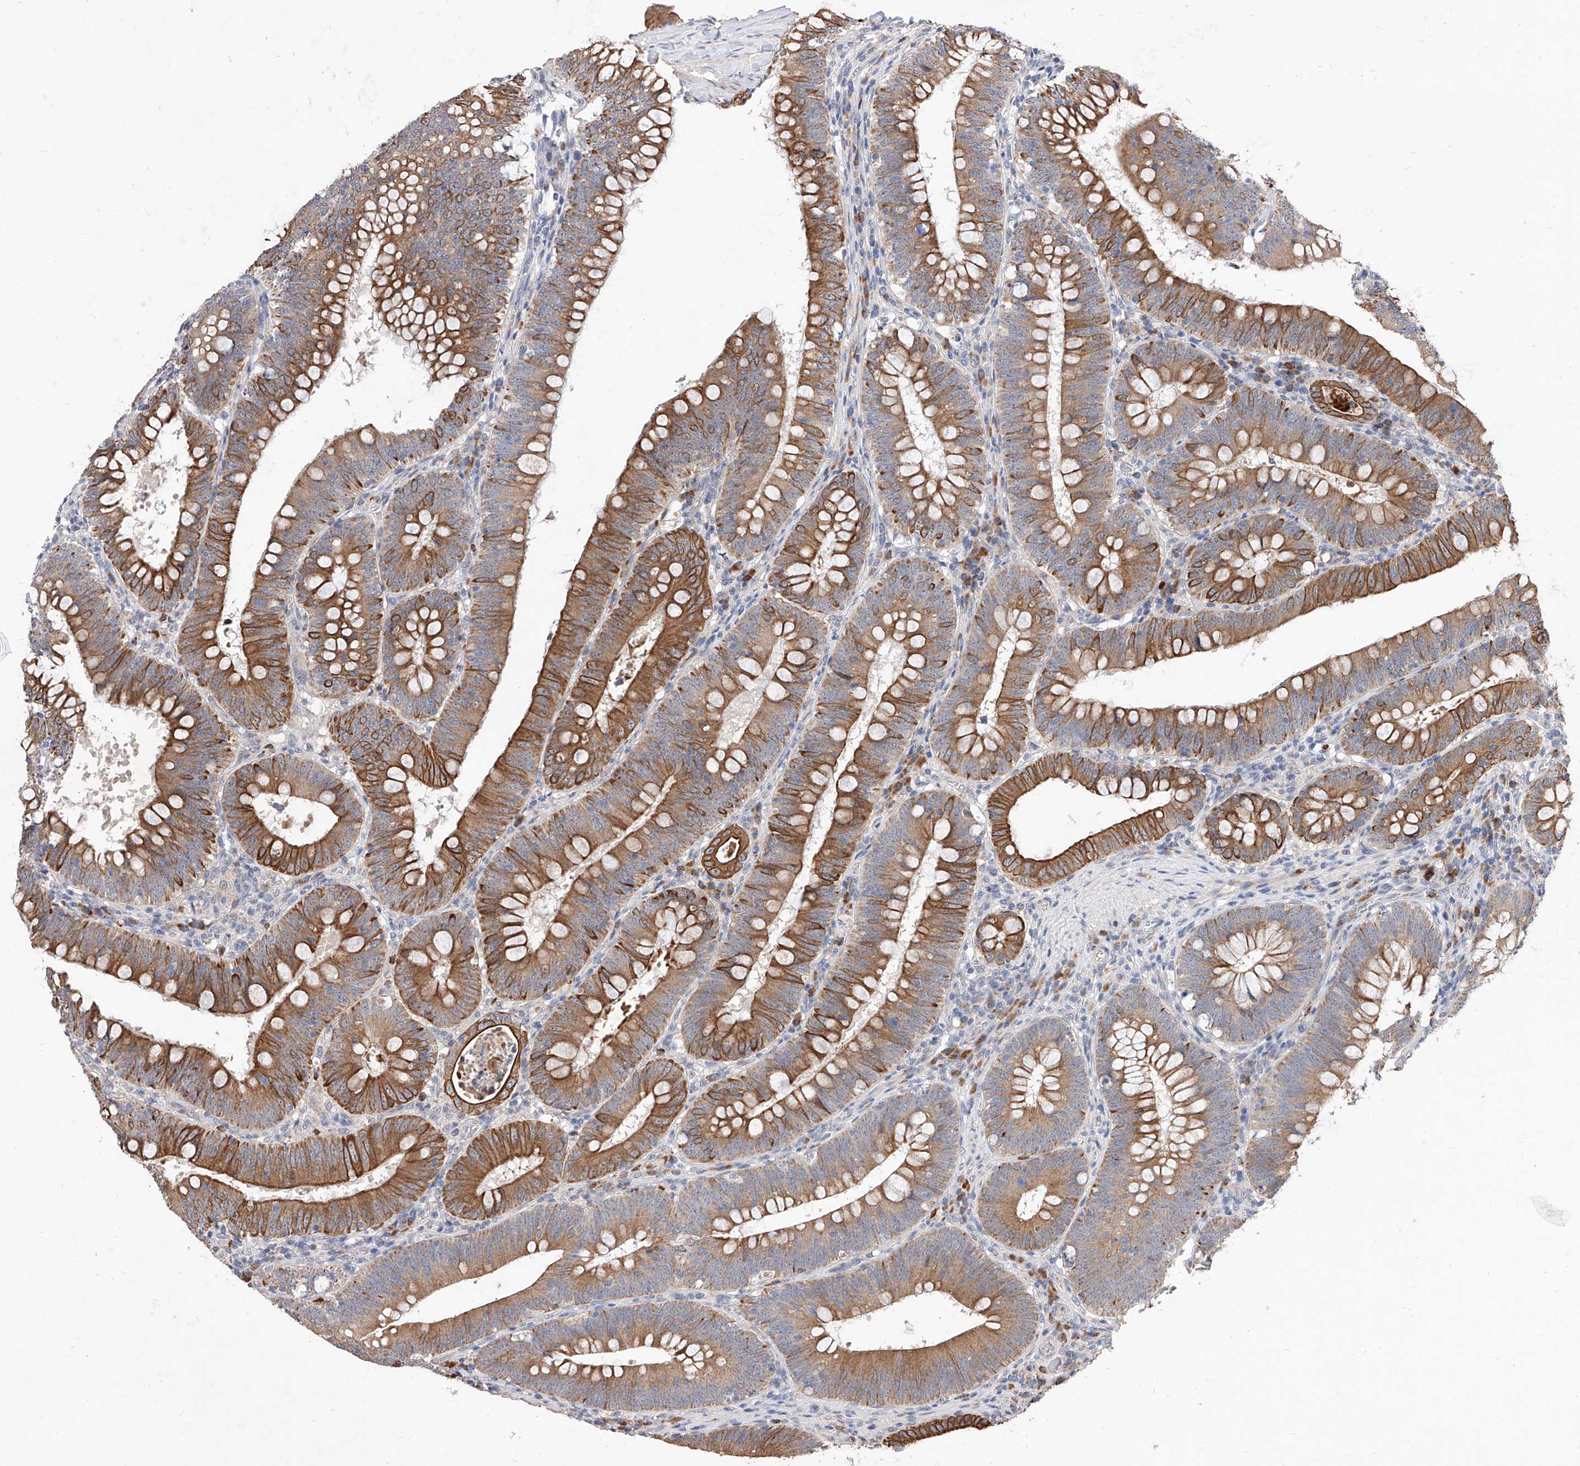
{"staining": {"intensity": "moderate", "quantity": ">75%", "location": "cytoplasmic/membranous"}, "tissue": "colorectal cancer", "cell_type": "Tumor cells", "image_type": "cancer", "snomed": [{"axis": "morphology", "description": "Normal tissue, NOS"}, {"axis": "topography", "description": "Colon"}], "caption": "Immunohistochemical staining of human colorectal cancer demonstrates moderate cytoplasmic/membranous protein expression in approximately >75% of tumor cells. The staining is performed using DAB brown chromogen to label protein expression. The nuclei are counter-stained blue using hematoxylin.", "gene": "MFSD4B", "patient": {"sex": "female", "age": 82}}